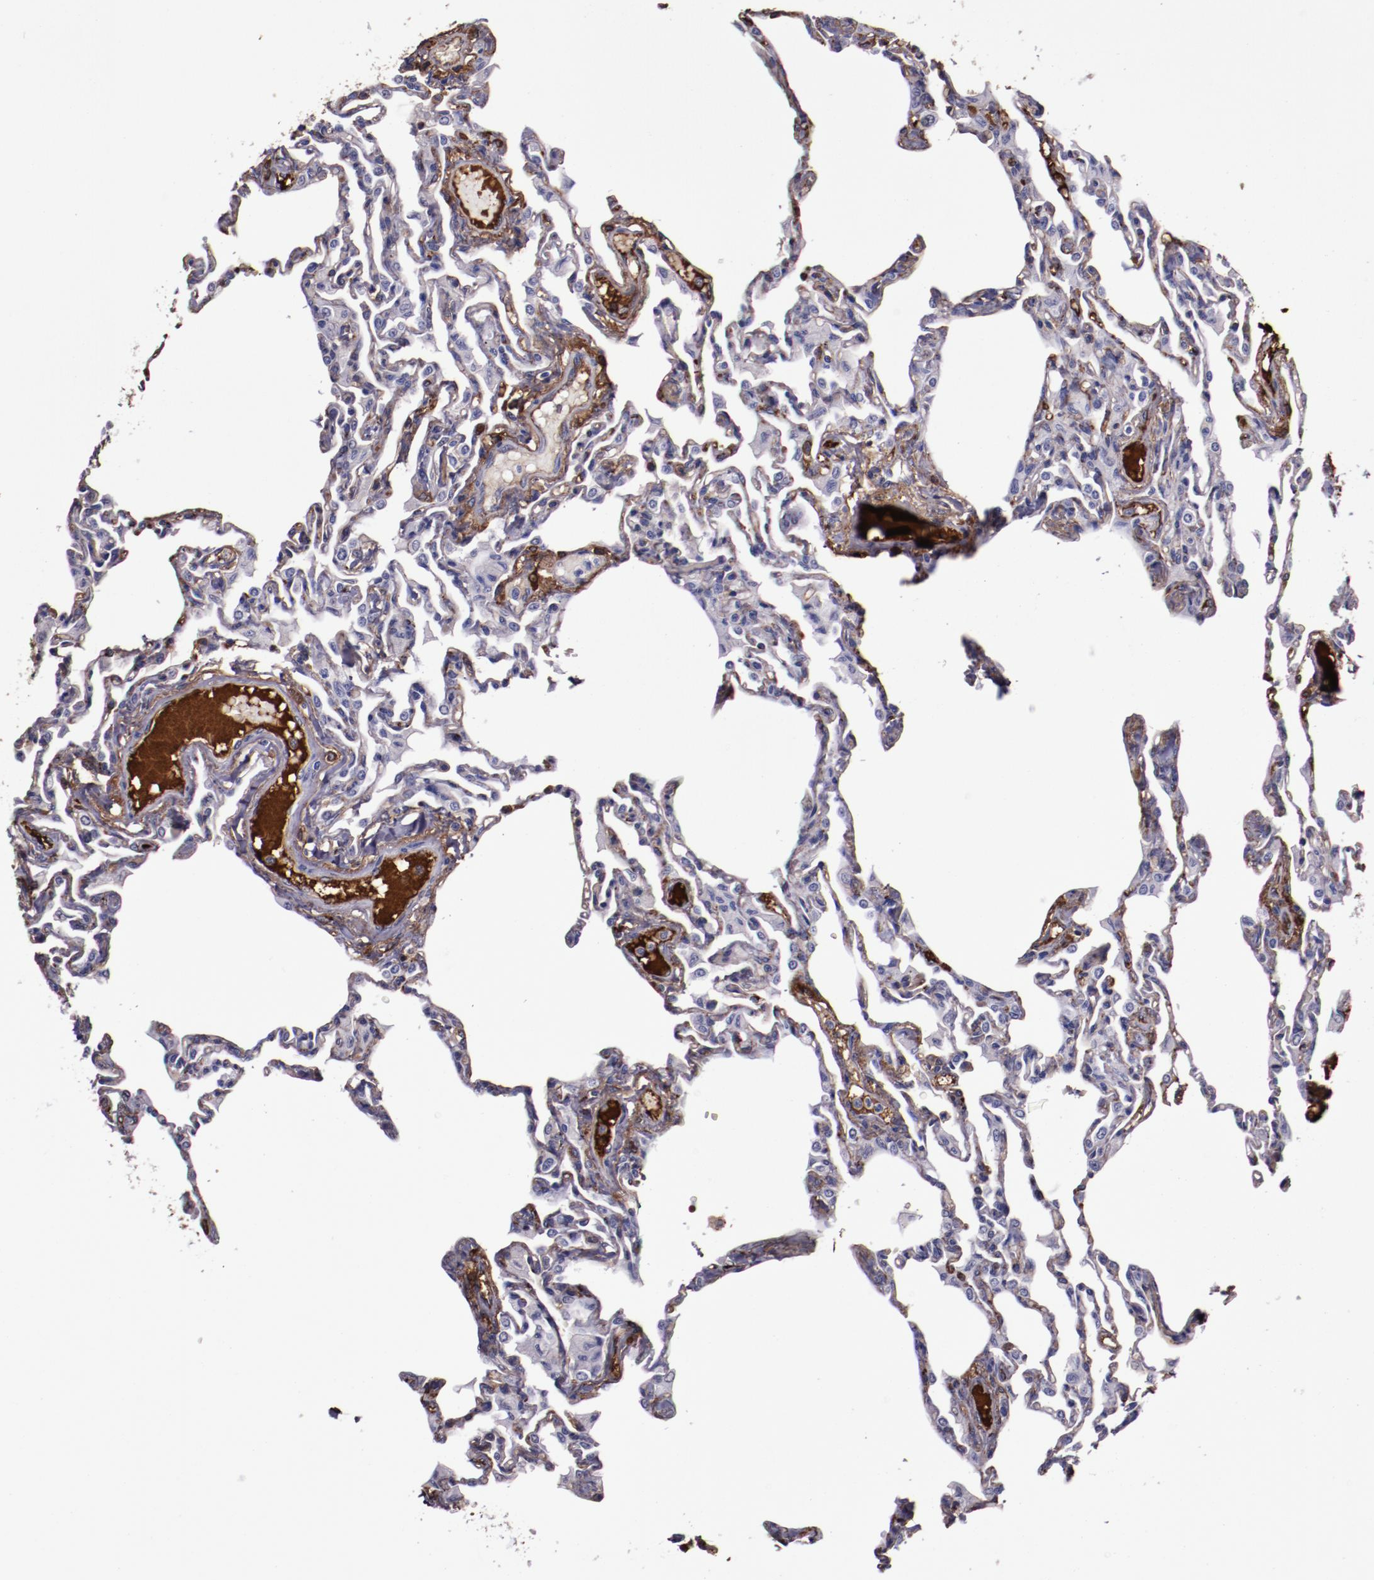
{"staining": {"intensity": "weak", "quantity": "25%-75%", "location": "cytoplasmic/membranous"}, "tissue": "lung", "cell_type": "Alveolar cells", "image_type": "normal", "snomed": [{"axis": "morphology", "description": "Normal tissue, NOS"}, {"axis": "topography", "description": "Lung"}], "caption": "A brown stain labels weak cytoplasmic/membranous expression of a protein in alveolar cells of benign human lung. The protein is stained brown, and the nuclei are stained in blue (DAB IHC with brightfield microscopy, high magnification).", "gene": "A2M", "patient": {"sex": "female", "age": 49}}